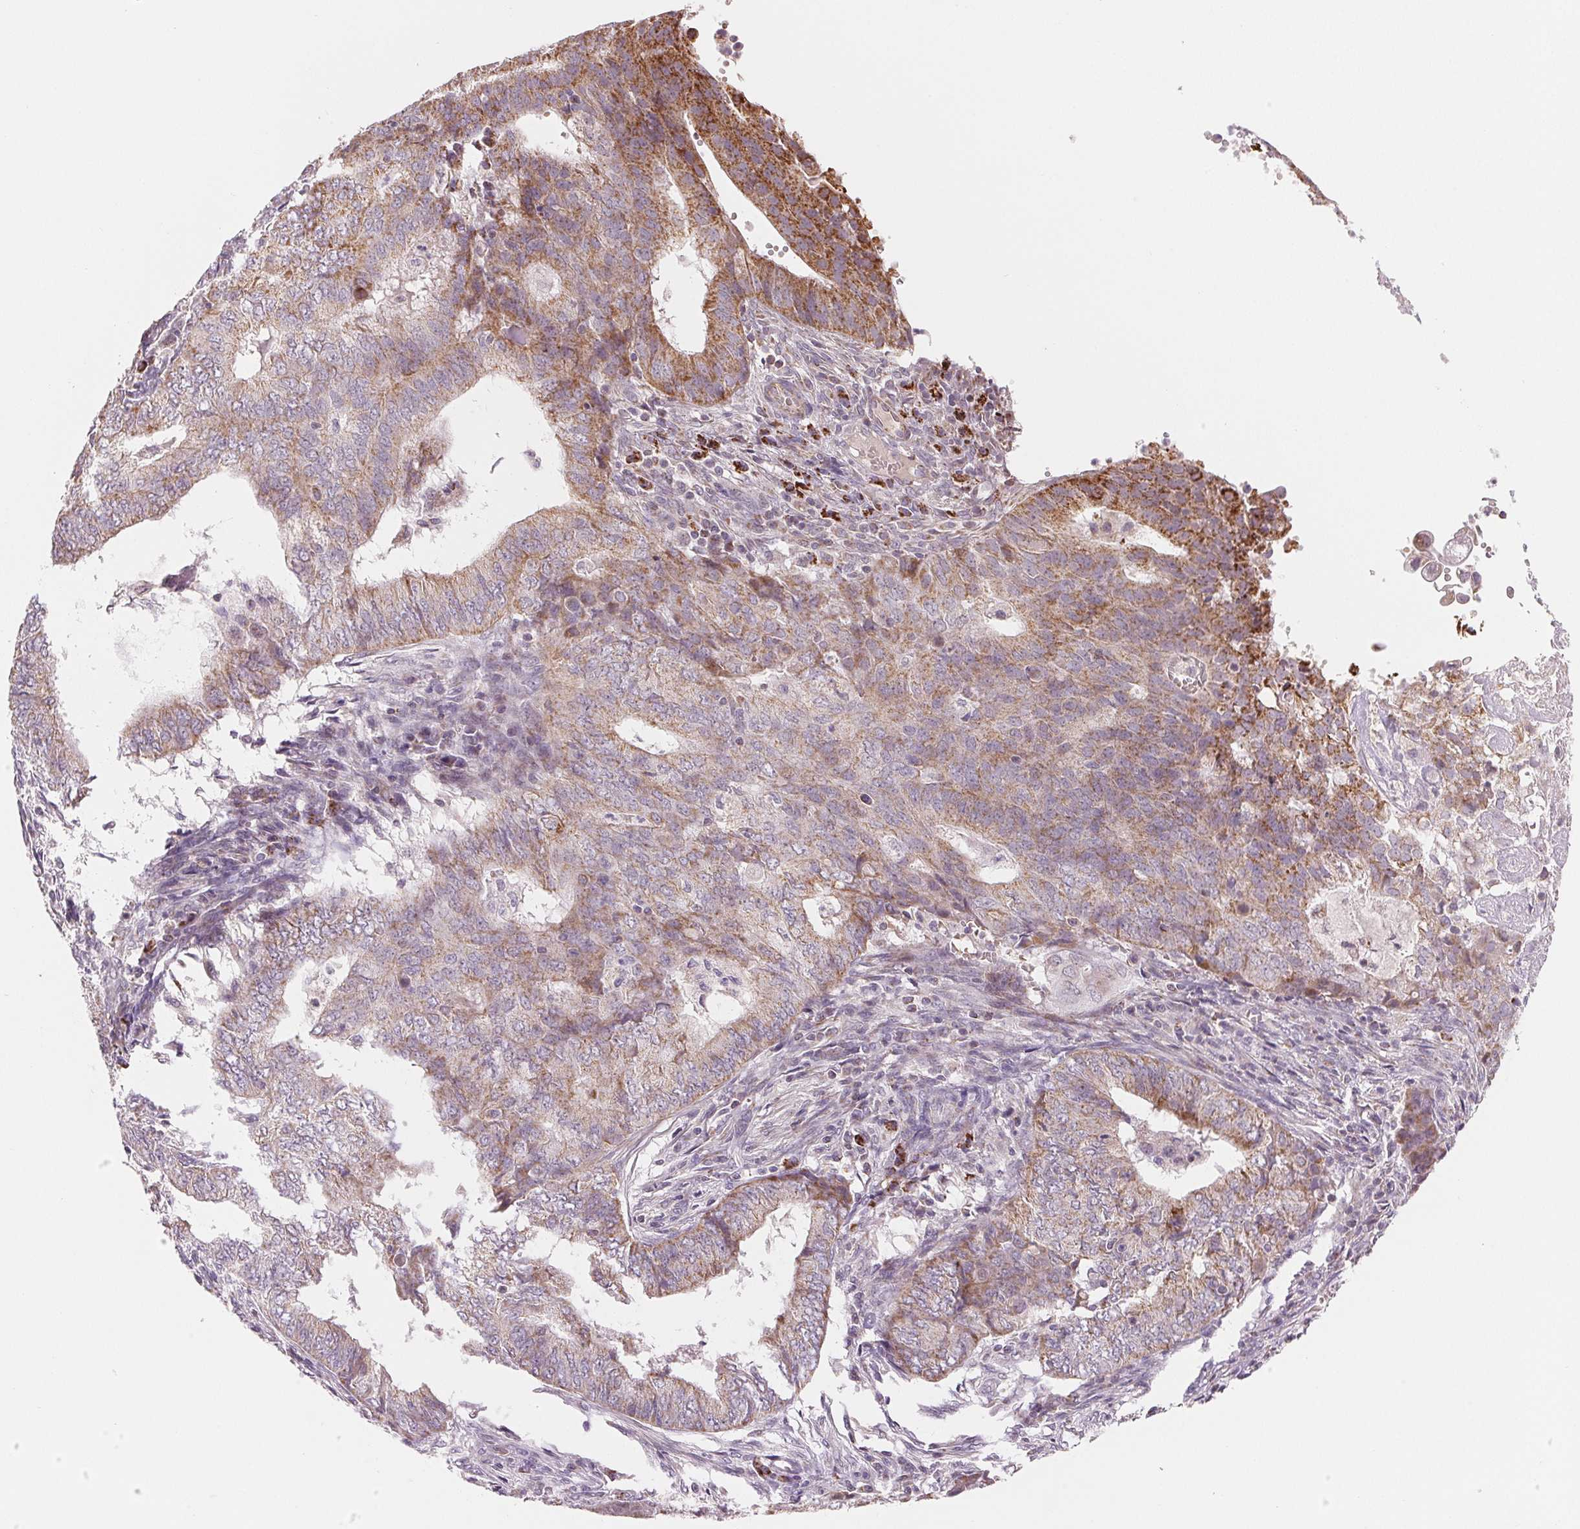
{"staining": {"intensity": "moderate", "quantity": "<25%", "location": "cytoplasmic/membranous"}, "tissue": "endometrial cancer", "cell_type": "Tumor cells", "image_type": "cancer", "snomed": [{"axis": "morphology", "description": "Adenocarcinoma, NOS"}, {"axis": "topography", "description": "Endometrium"}], "caption": "This photomicrograph reveals immunohistochemistry (IHC) staining of adenocarcinoma (endometrial), with low moderate cytoplasmic/membranous expression in about <25% of tumor cells.", "gene": "HINT2", "patient": {"sex": "female", "age": 62}}